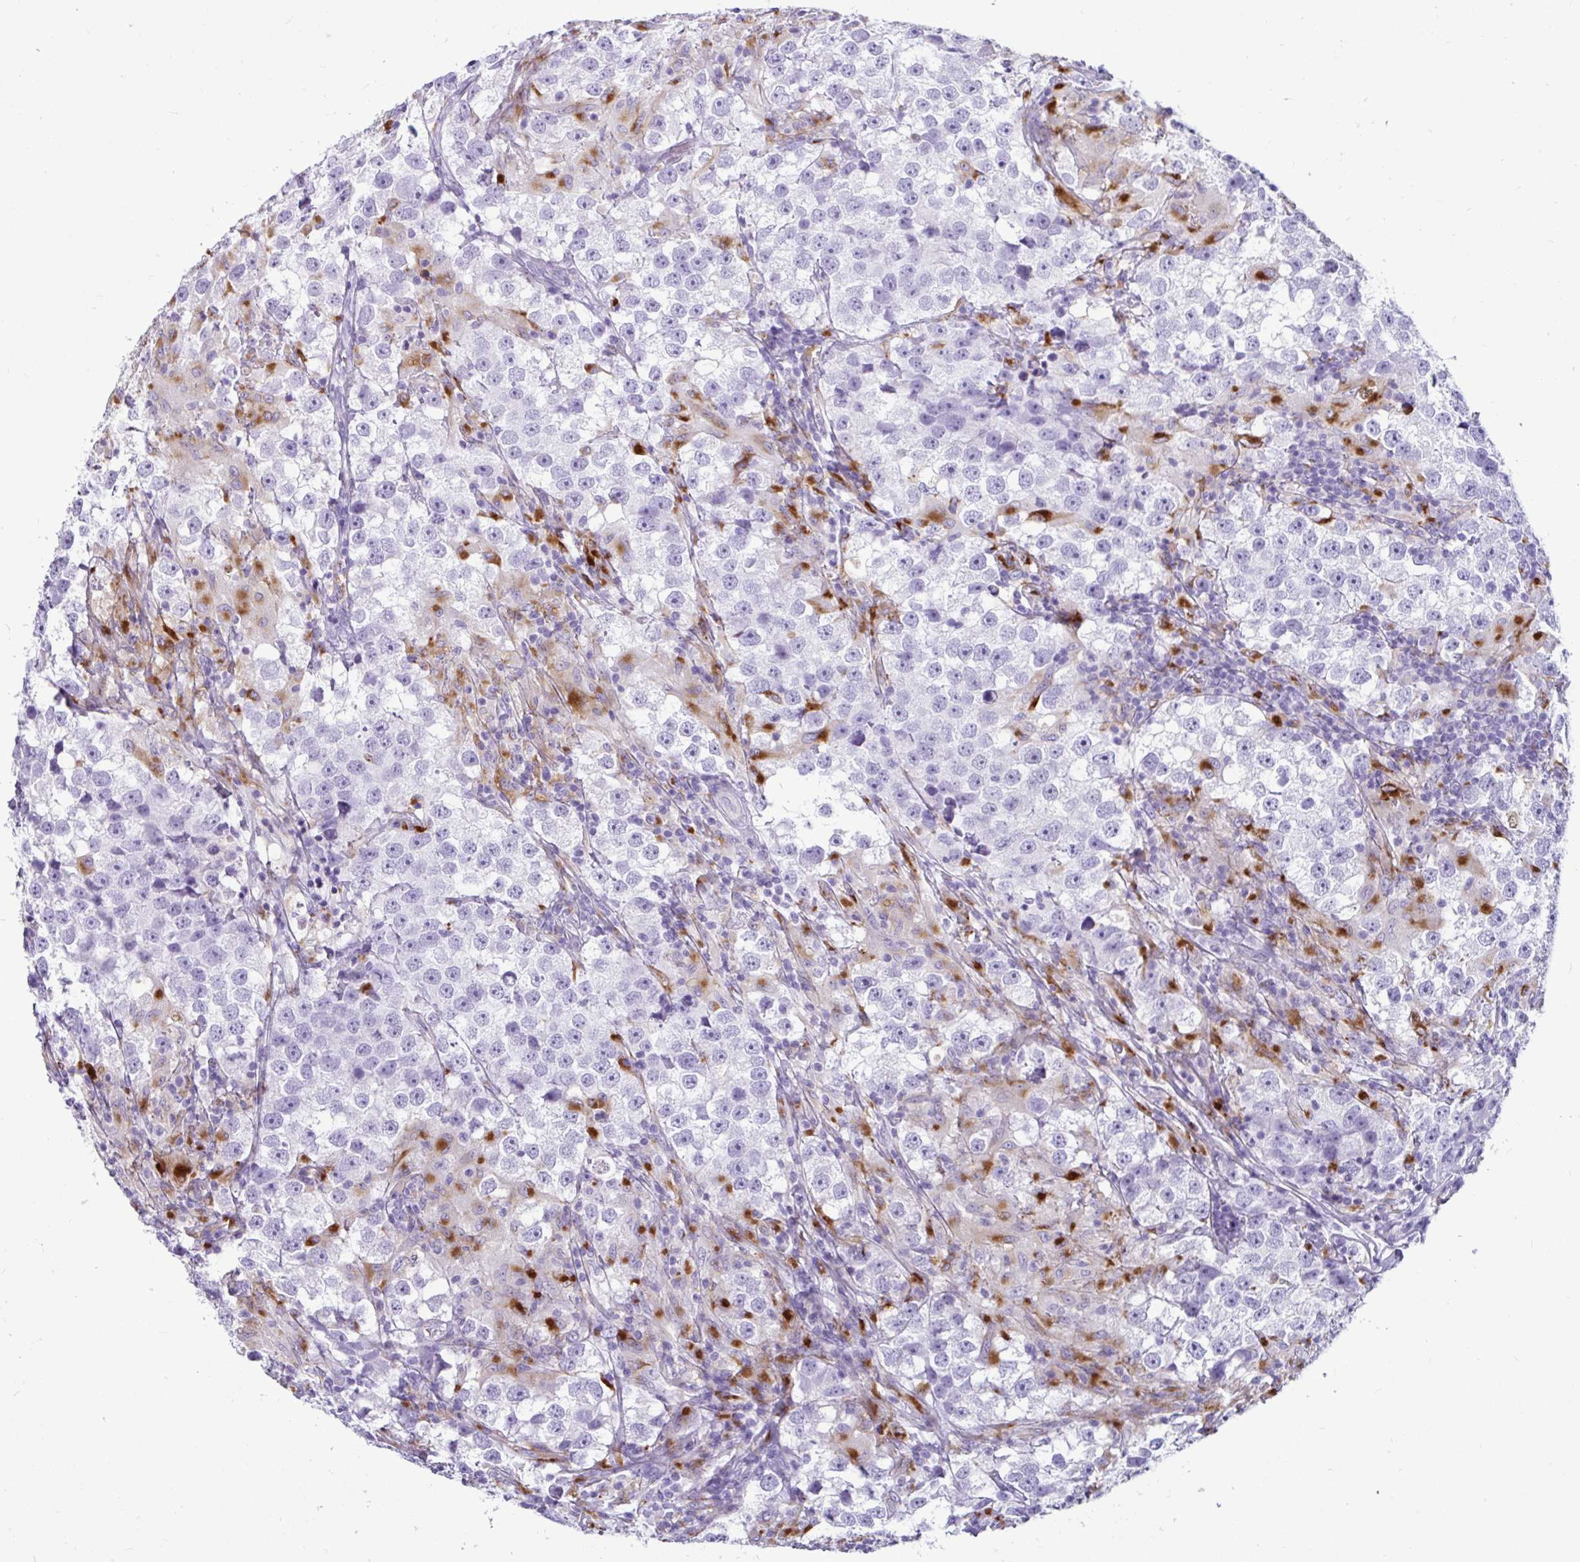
{"staining": {"intensity": "strong", "quantity": "<25%", "location": "cytoplasmic/membranous"}, "tissue": "testis cancer", "cell_type": "Tumor cells", "image_type": "cancer", "snomed": [{"axis": "morphology", "description": "Seminoma, NOS"}, {"axis": "topography", "description": "Testis"}], "caption": "Immunohistochemistry (IHC) of human testis cancer displays medium levels of strong cytoplasmic/membranous positivity in approximately <25% of tumor cells.", "gene": "CTSZ", "patient": {"sex": "male", "age": 46}}